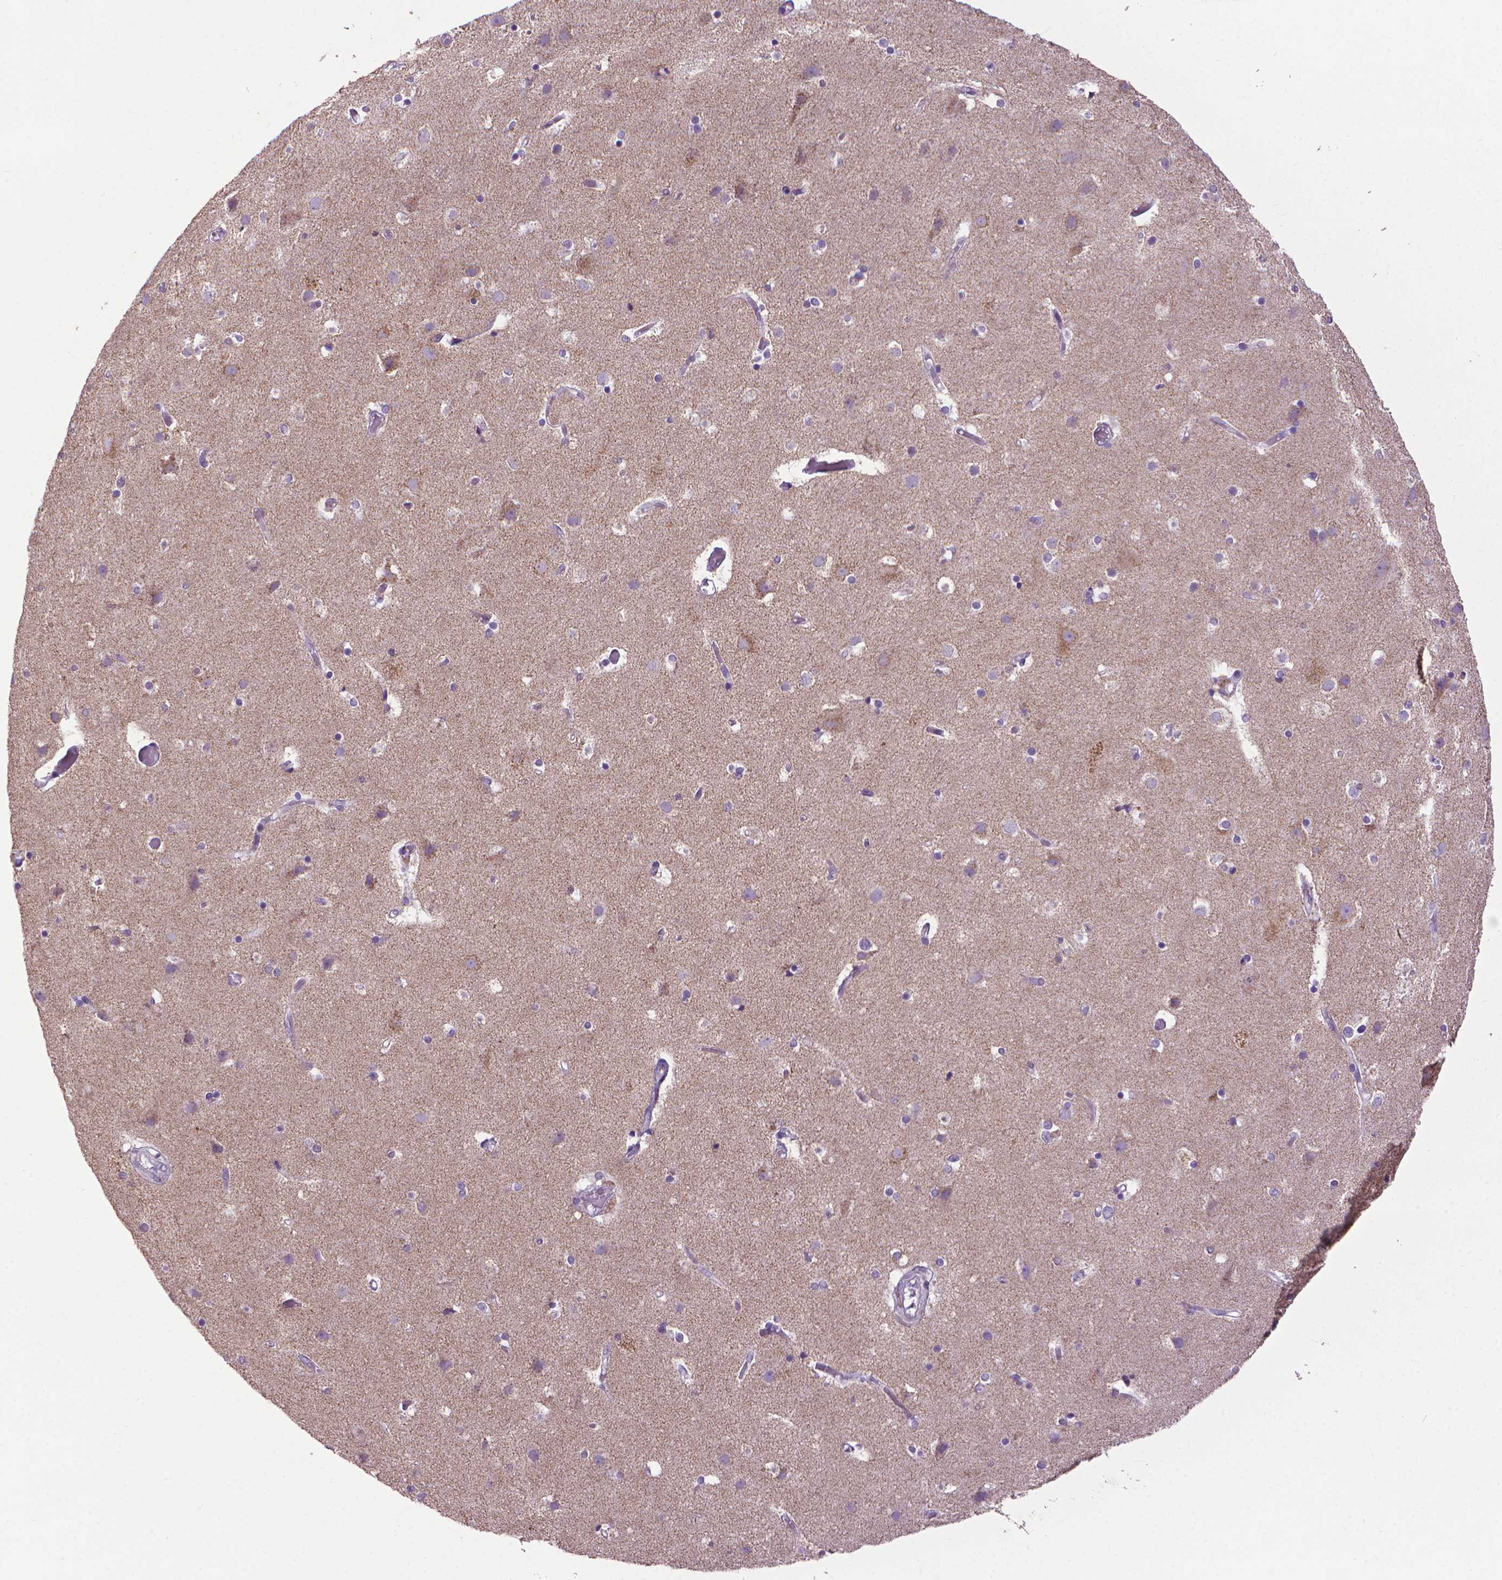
{"staining": {"intensity": "negative", "quantity": "none", "location": "none"}, "tissue": "cerebral cortex", "cell_type": "Endothelial cells", "image_type": "normal", "snomed": [{"axis": "morphology", "description": "Normal tissue, NOS"}, {"axis": "topography", "description": "Cerebral cortex"}], "caption": "Human cerebral cortex stained for a protein using immunohistochemistry shows no positivity in endothelial cells.", "gene": "VDAC1", "patient": {"sex": "female", "age": 52}}